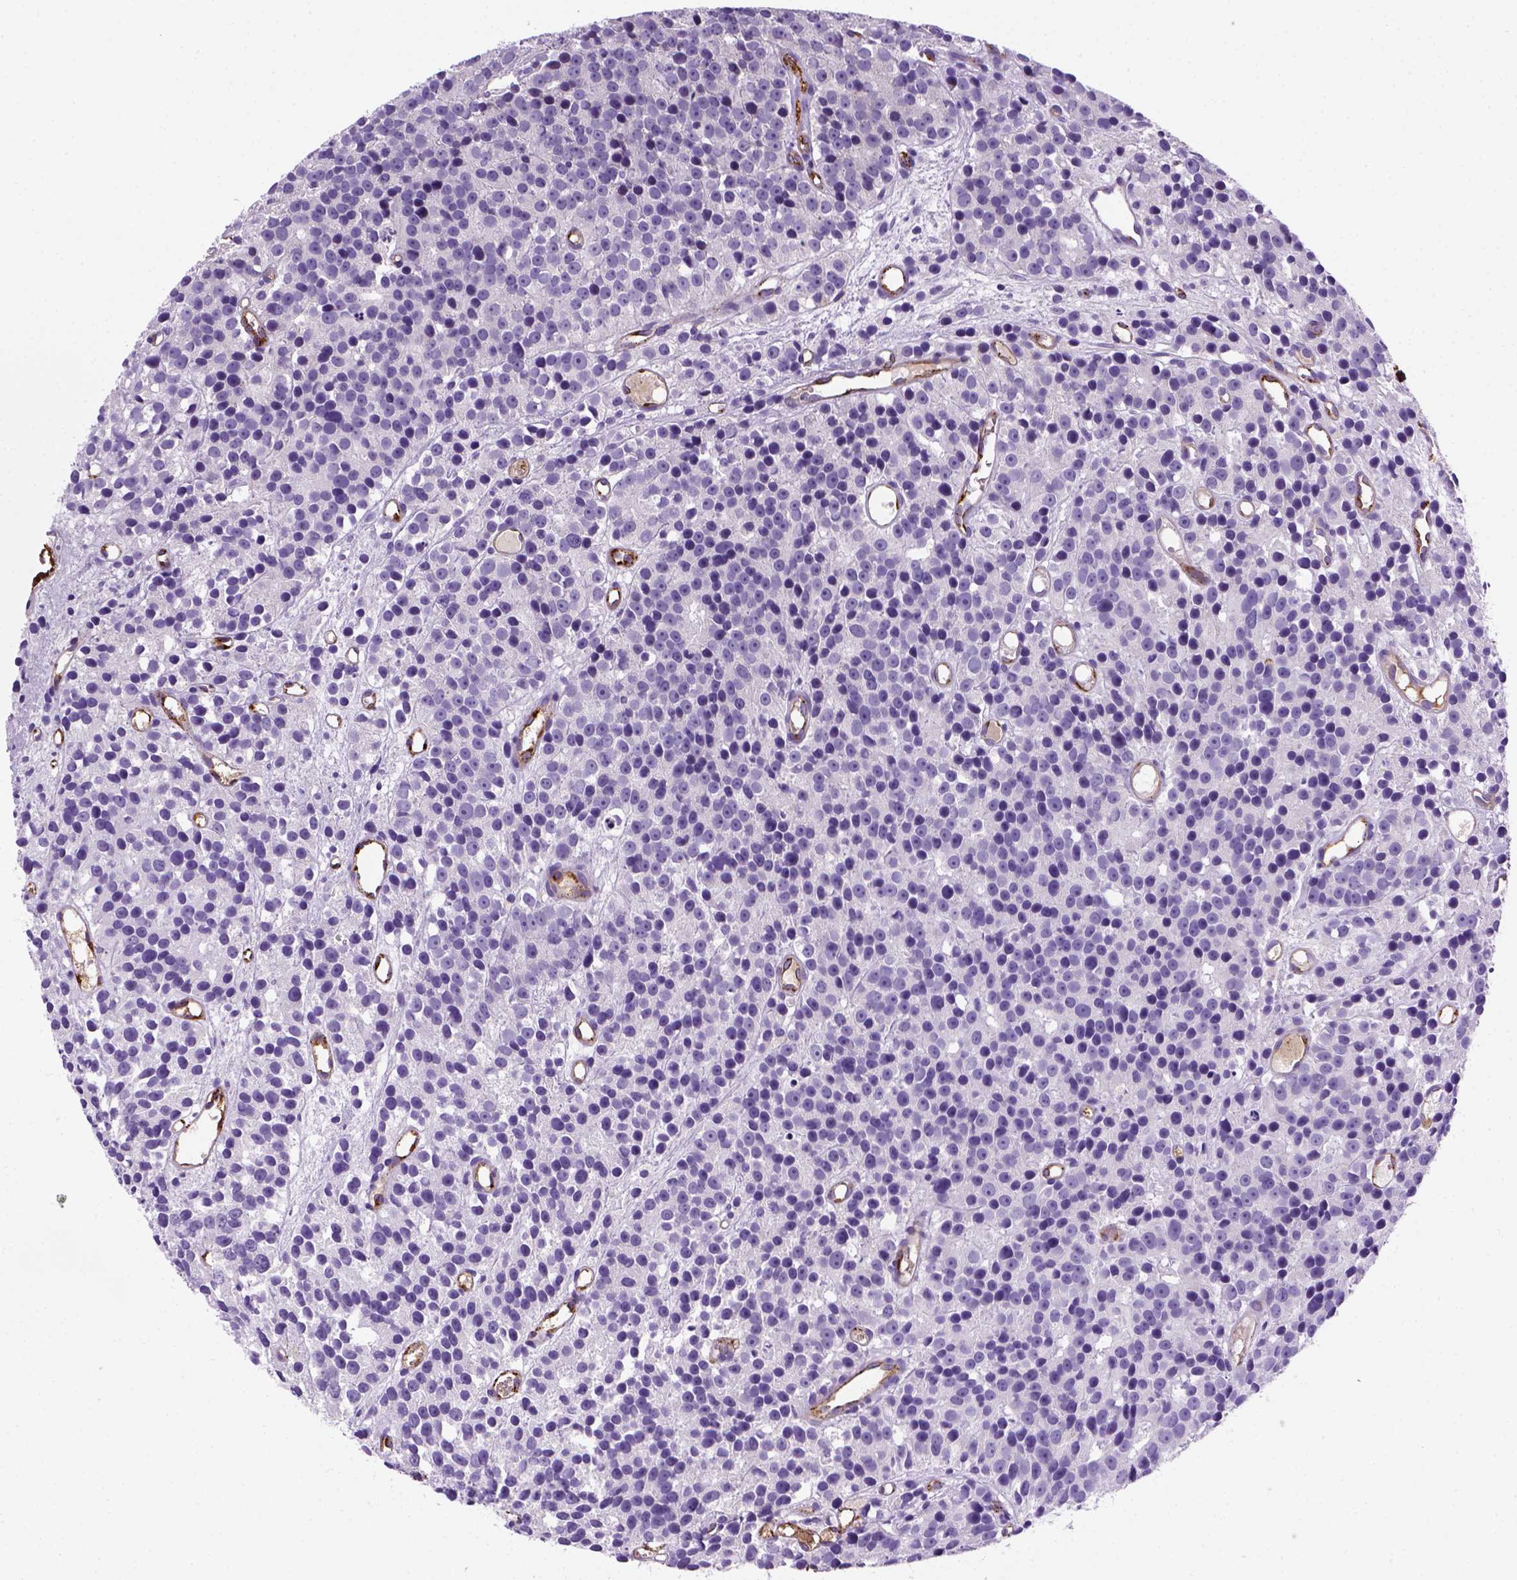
{"staining": {"intensity": "negative", "quantity": "none", "location": "none"}, "tissue": "prostate cancer", "cell_type": "Tumor cells", "image_type": "cancer", "snomed": [{"axis": "morphology", "description": "Adenocarcinoma, High grade"}, {"axis": "topography", "description": "Prostate"}], "caption": "High magnification brightfield microscopy of prostate cancer stained with DAB (3,3'-diaminobenzidine) (brown) and counterstained with hematoxylin (blue): tumor cells show no significant expression. (DAB immunohistochemistry with hematoxylin counter stain).", "gene": "VWF", "patient": {"sex": "male", "age": 77}}